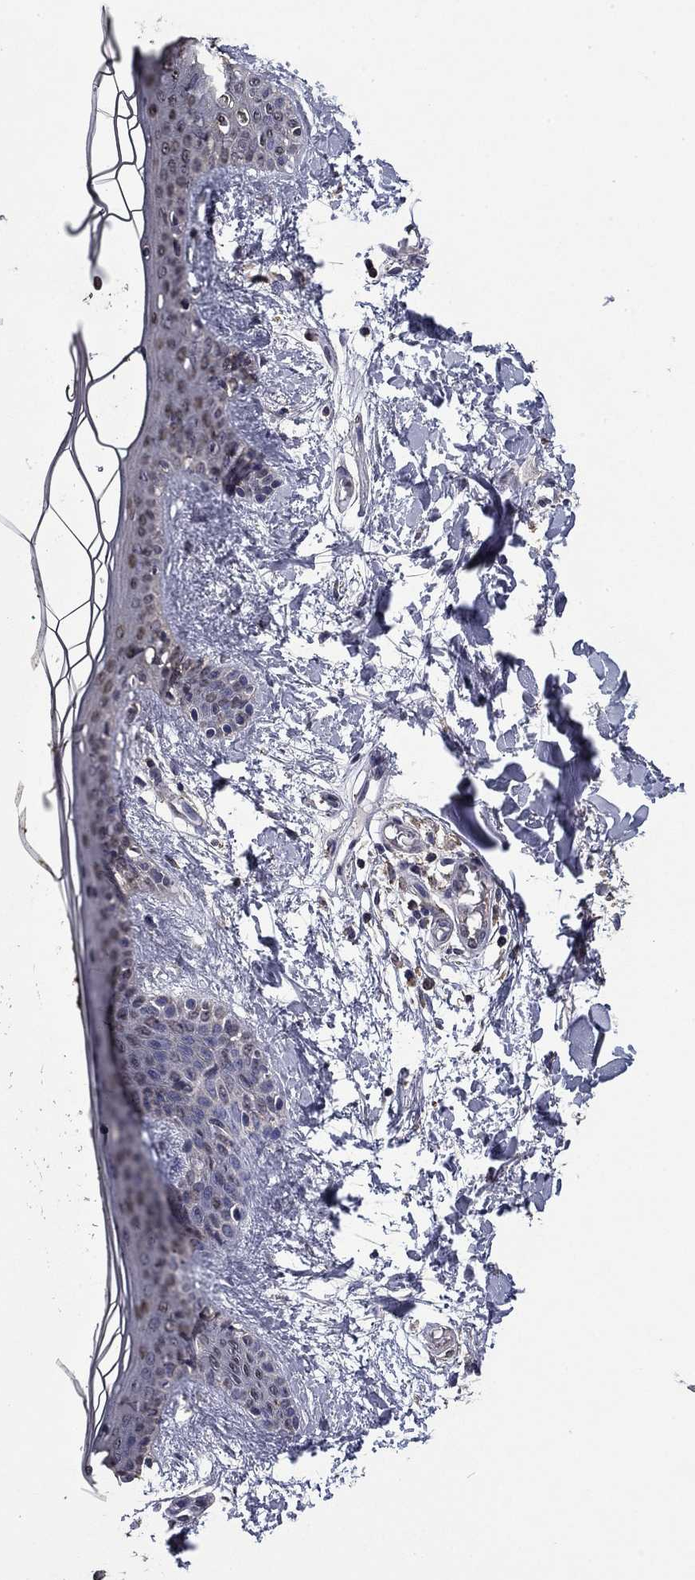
{"staining": {"intensity": "negative", "quantity": "none", "location": "none"}, "tissue": "skin", "cell_type": "Fibroblasts", "image_type": "normal", "snomed": [{"axis": "morphology", "description": "Normal tissue, NOS"}, {"axis": "topography", "description": "Skin"}], "caption": "Immunohistochemistry of unremarkable skin shows no expression in fibroblasts.", "gene": "MFAP3L", "patient": {"sex": "female", "age": 34}}